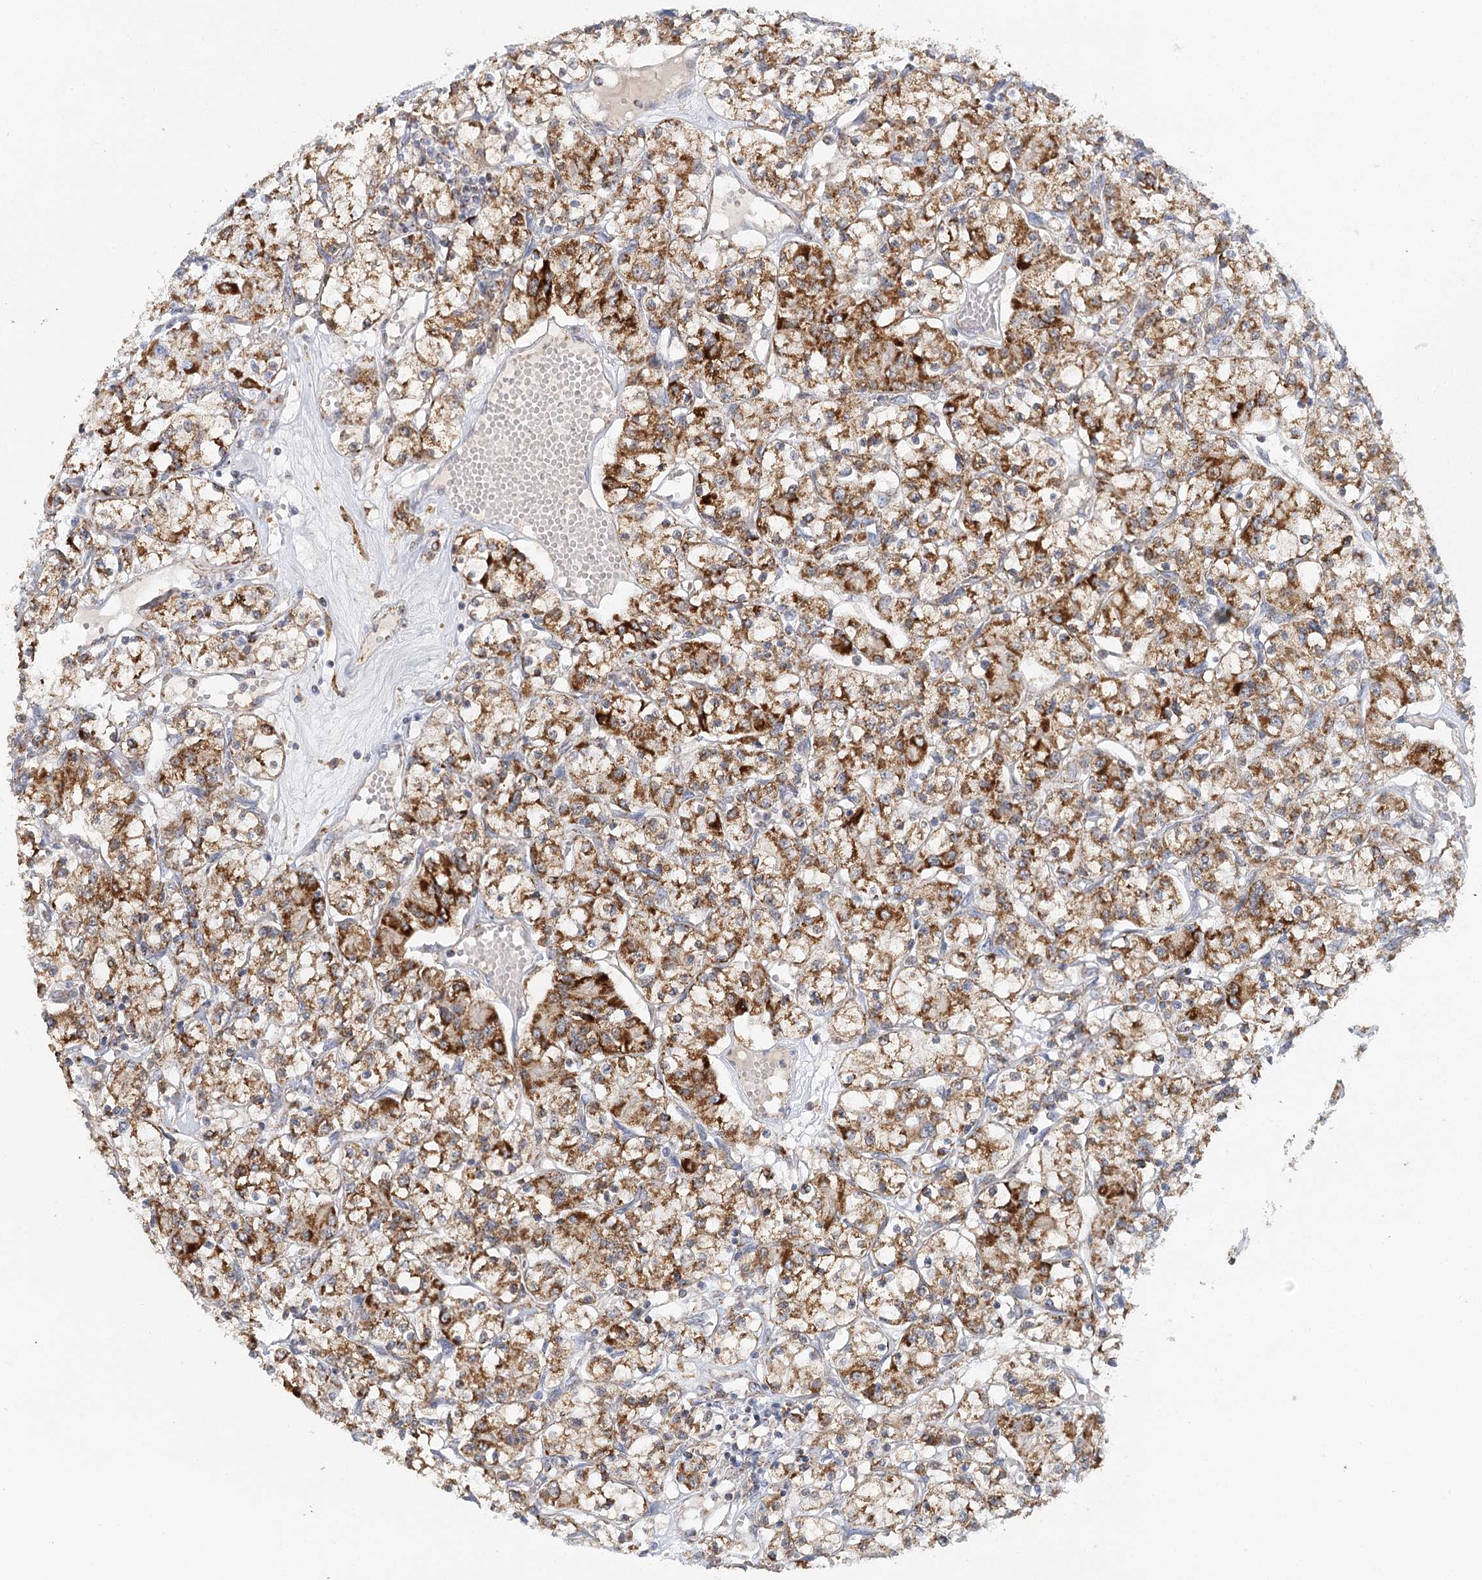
{"staining": {"intensity": "strong", "quantity": ">75%", "location": "cytoplasmic/membranous"}, "tissue": "renal cancer", "cell_type": "Tumor cells", "image_type": "cancer", "snomed": [{"axis": "morphology", "description": "Adenocarcinoma, NOS"}, {"axis": "topography", "description": "Kidney"}], "caption": "Brown immunohistochemical staining in renal cancer exhibits strong cytoplasmic/membranous expression in approximately >75% of tumor cells.", "gene": "TAS1R1", "patient": {"sex": "female", "age": 59}}